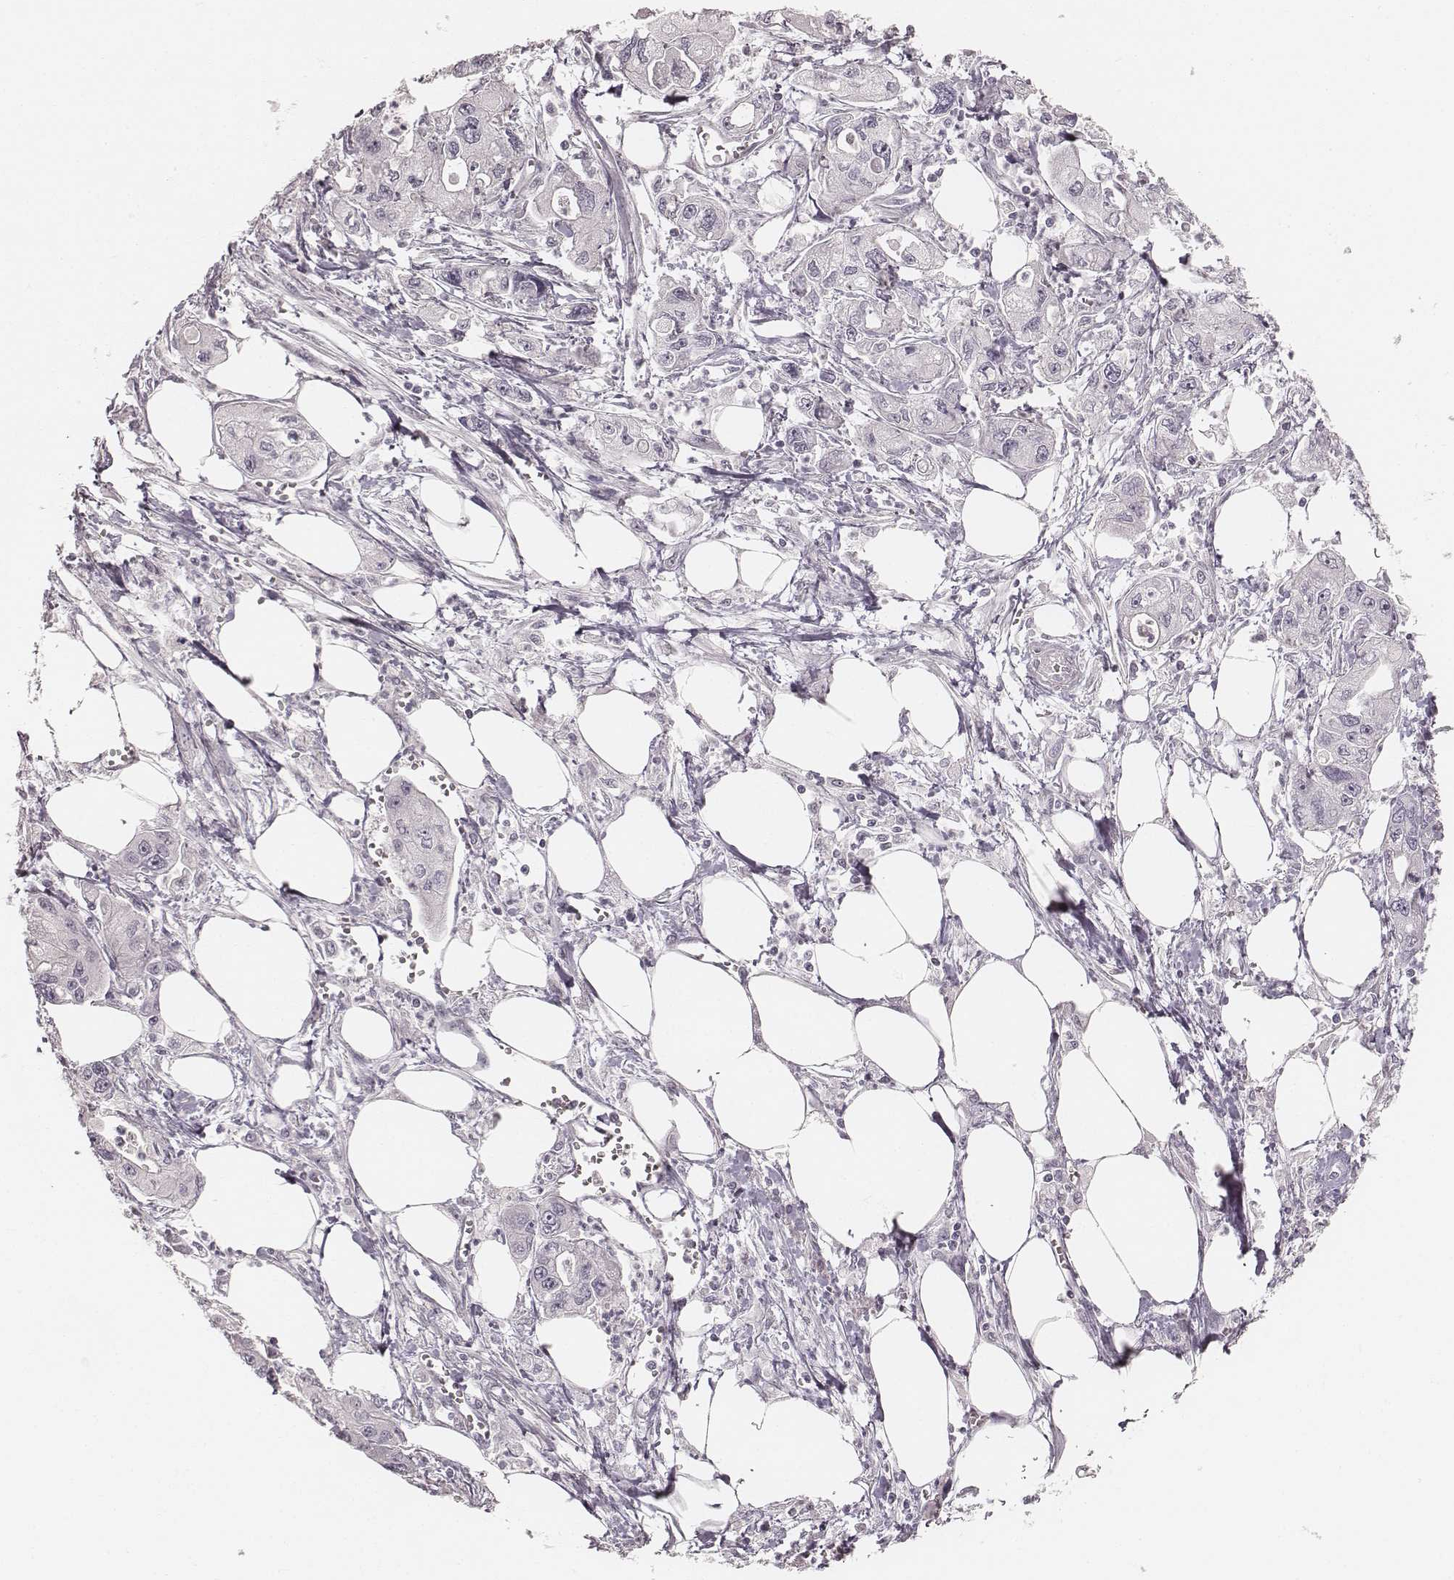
{"staining": {"intensity": "negative", "quantity": "none", "location": "none"}, "tissue": "pancreatic cancer", "cell_type": "Tumor cells", "image_type": "cancer", "snomed": [{"axis": "morphology", "description": "Adenocarcinoma, NOS"}, {"axis": "topography", "description": "Pancreas"}], "caption": "This is an immunohistochemistry (IHC) histopathology image of pancreatic cancer (adenocarcinoma). There is no positivity in tumor cells.", "gene": "SPATA24", "patient": {"sex": "male", "age": 70}}